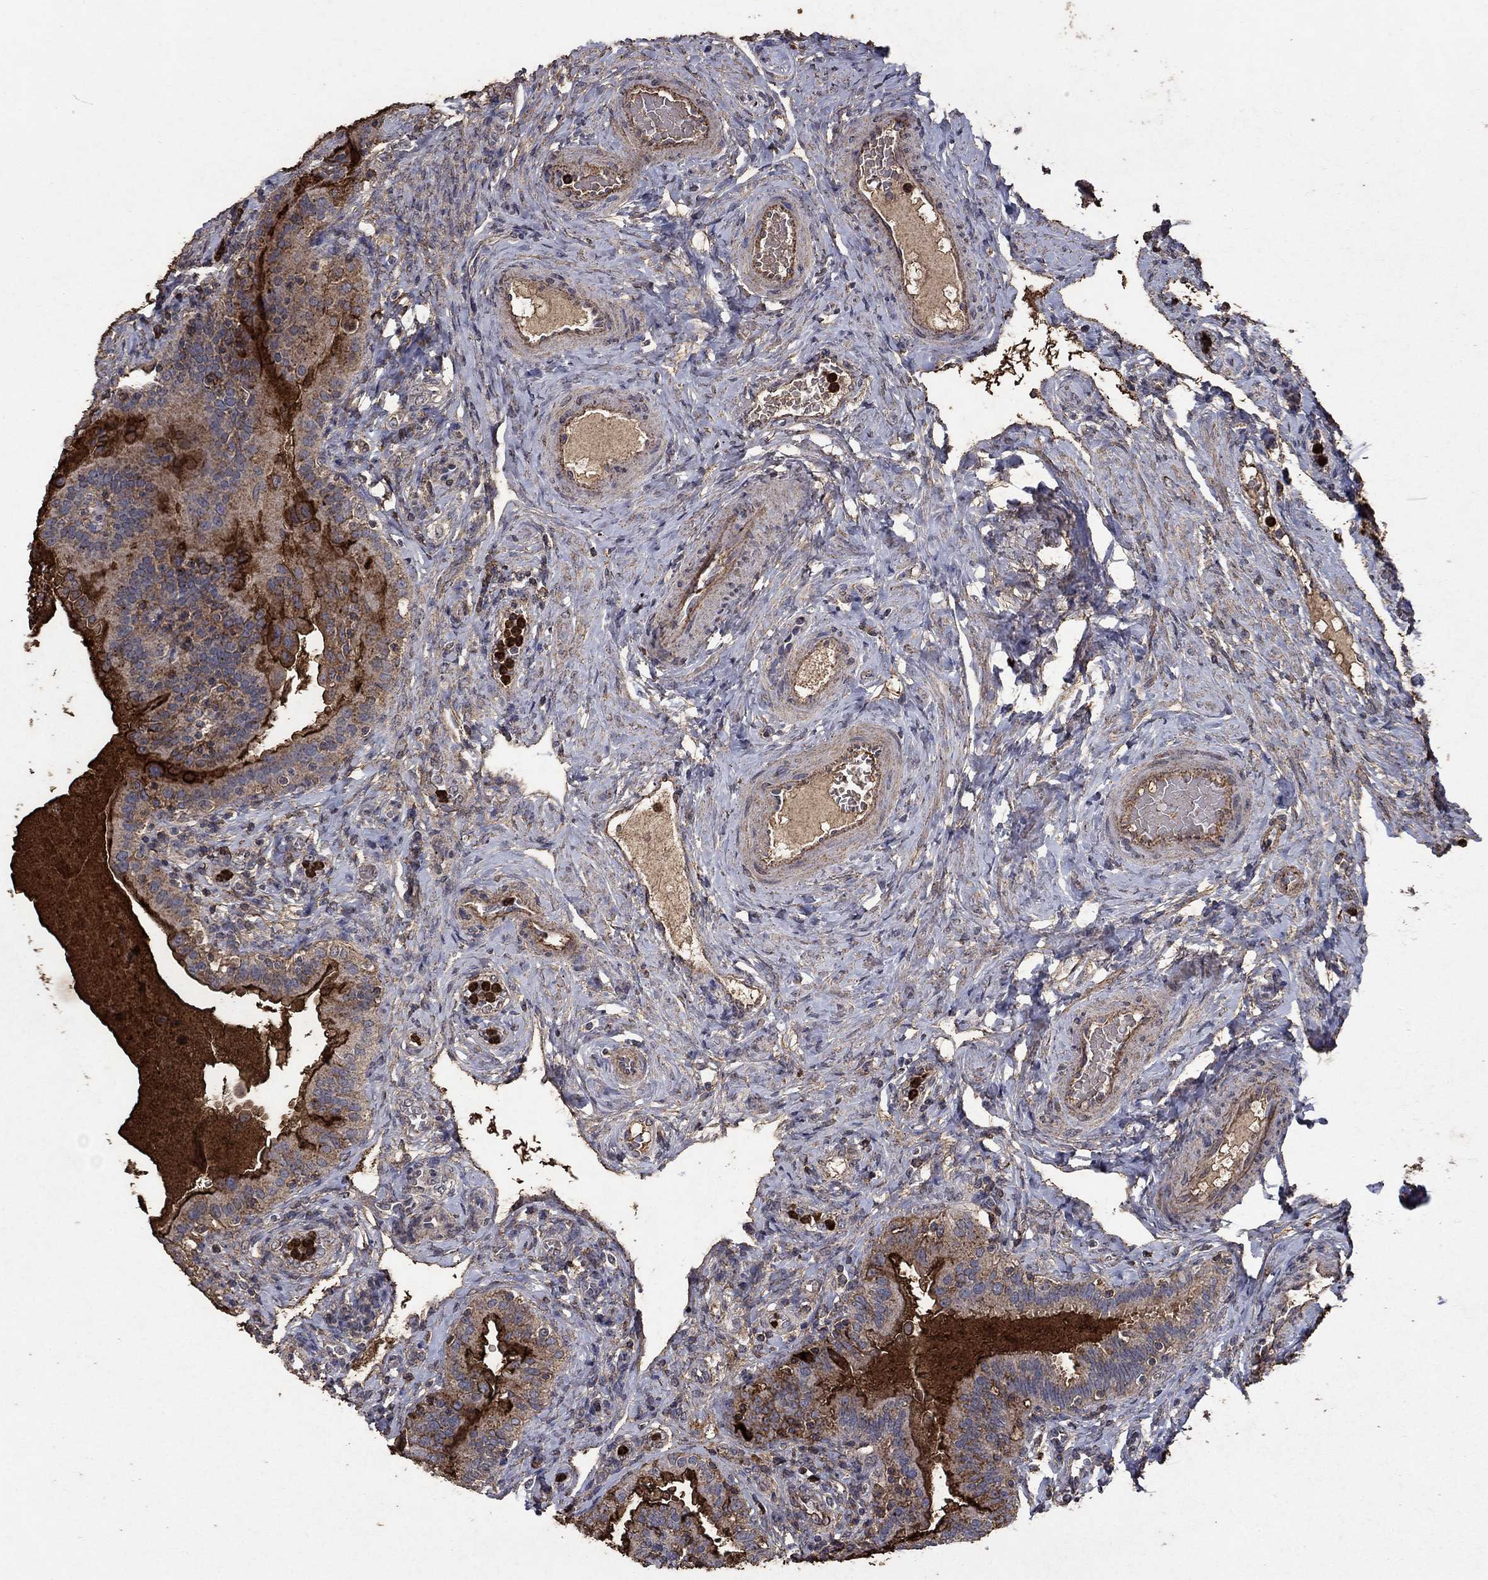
{"staining": {"intensity": "strong", "quantity": "<25%", "location": "cytoplasmic/membranous"}, "tissue": "fallopian tube", "cell_type": "Glandular cells", "image_type": "normal", "snomed": [{"axis": "morphology", "description": "Normal tissue, NOS"}, {"axis": "topography", "description": "Fallopian tube"}, {"axis": "topography", "description": "Ovary"}], "caption": "Fallopian tube stained with immunohistochemistry shows strong cytoplasmic/membranous staining in about <25% of glandular cells. (DAB (3,3'-diaminobenzidine) IHC with brightfield microscopy, high magnification).", "gene": "CD24", "patient": {"sex": "female", "age": 41}}